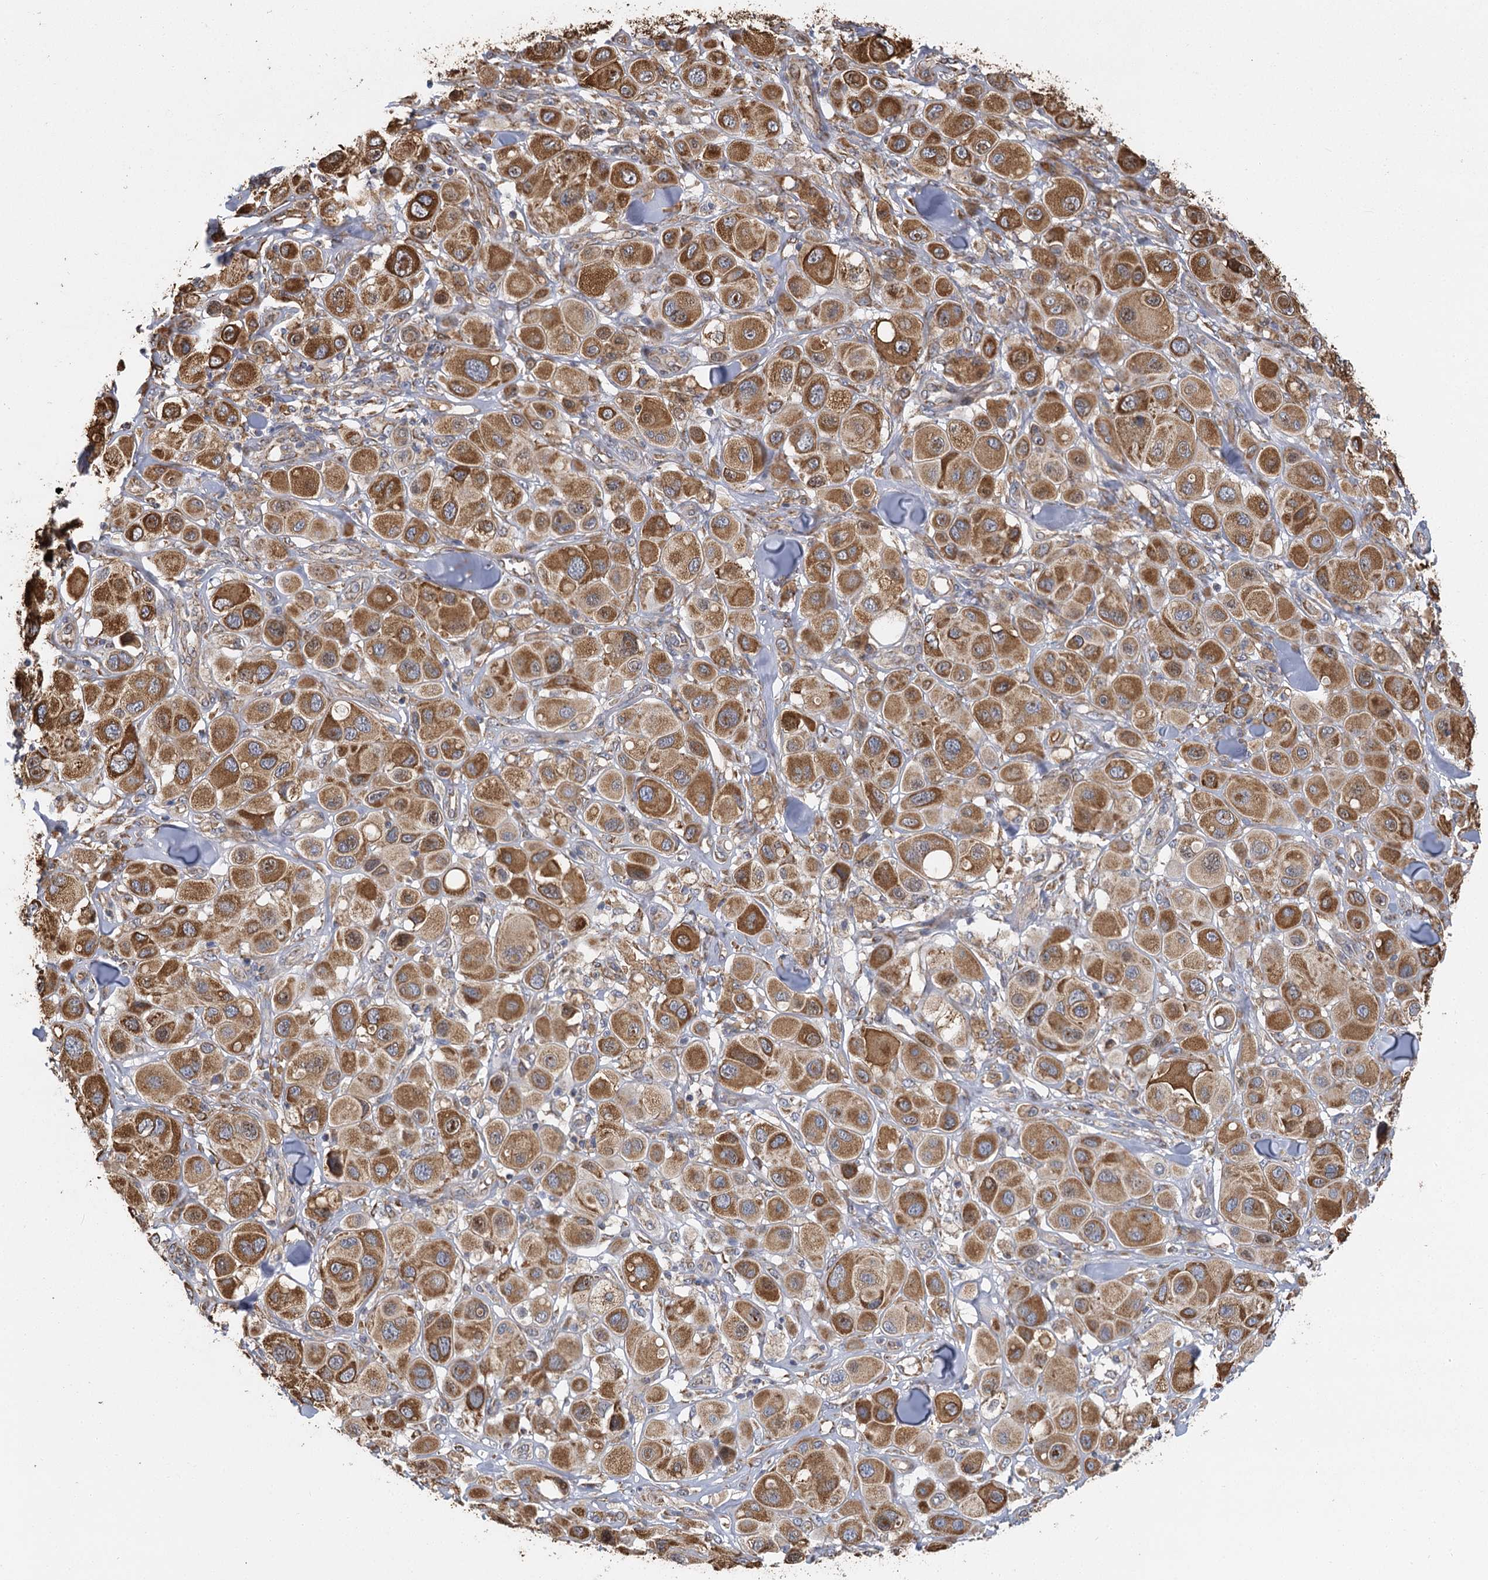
{"staining": {"intensity": "moderate", "quantity": ">75%", "location": "cytoplasmic/membranous"}, "tissue": "melanoma", "cell_type": "Tumor cells", "image_type": "cancer", "snomed": [{"axis": "morphology", "description": "Malignant melanoma, Metastatic site"}, {"axis": "topography", "description": "Skin"}], "caption": "A brown stain highlights moderate cytoplasmic/membranous staining of a protein in malignant melanoma (metastatic site) tumor cells.", "gene": "IL11RA", "patient": {"sex": "male", "age": 41}}